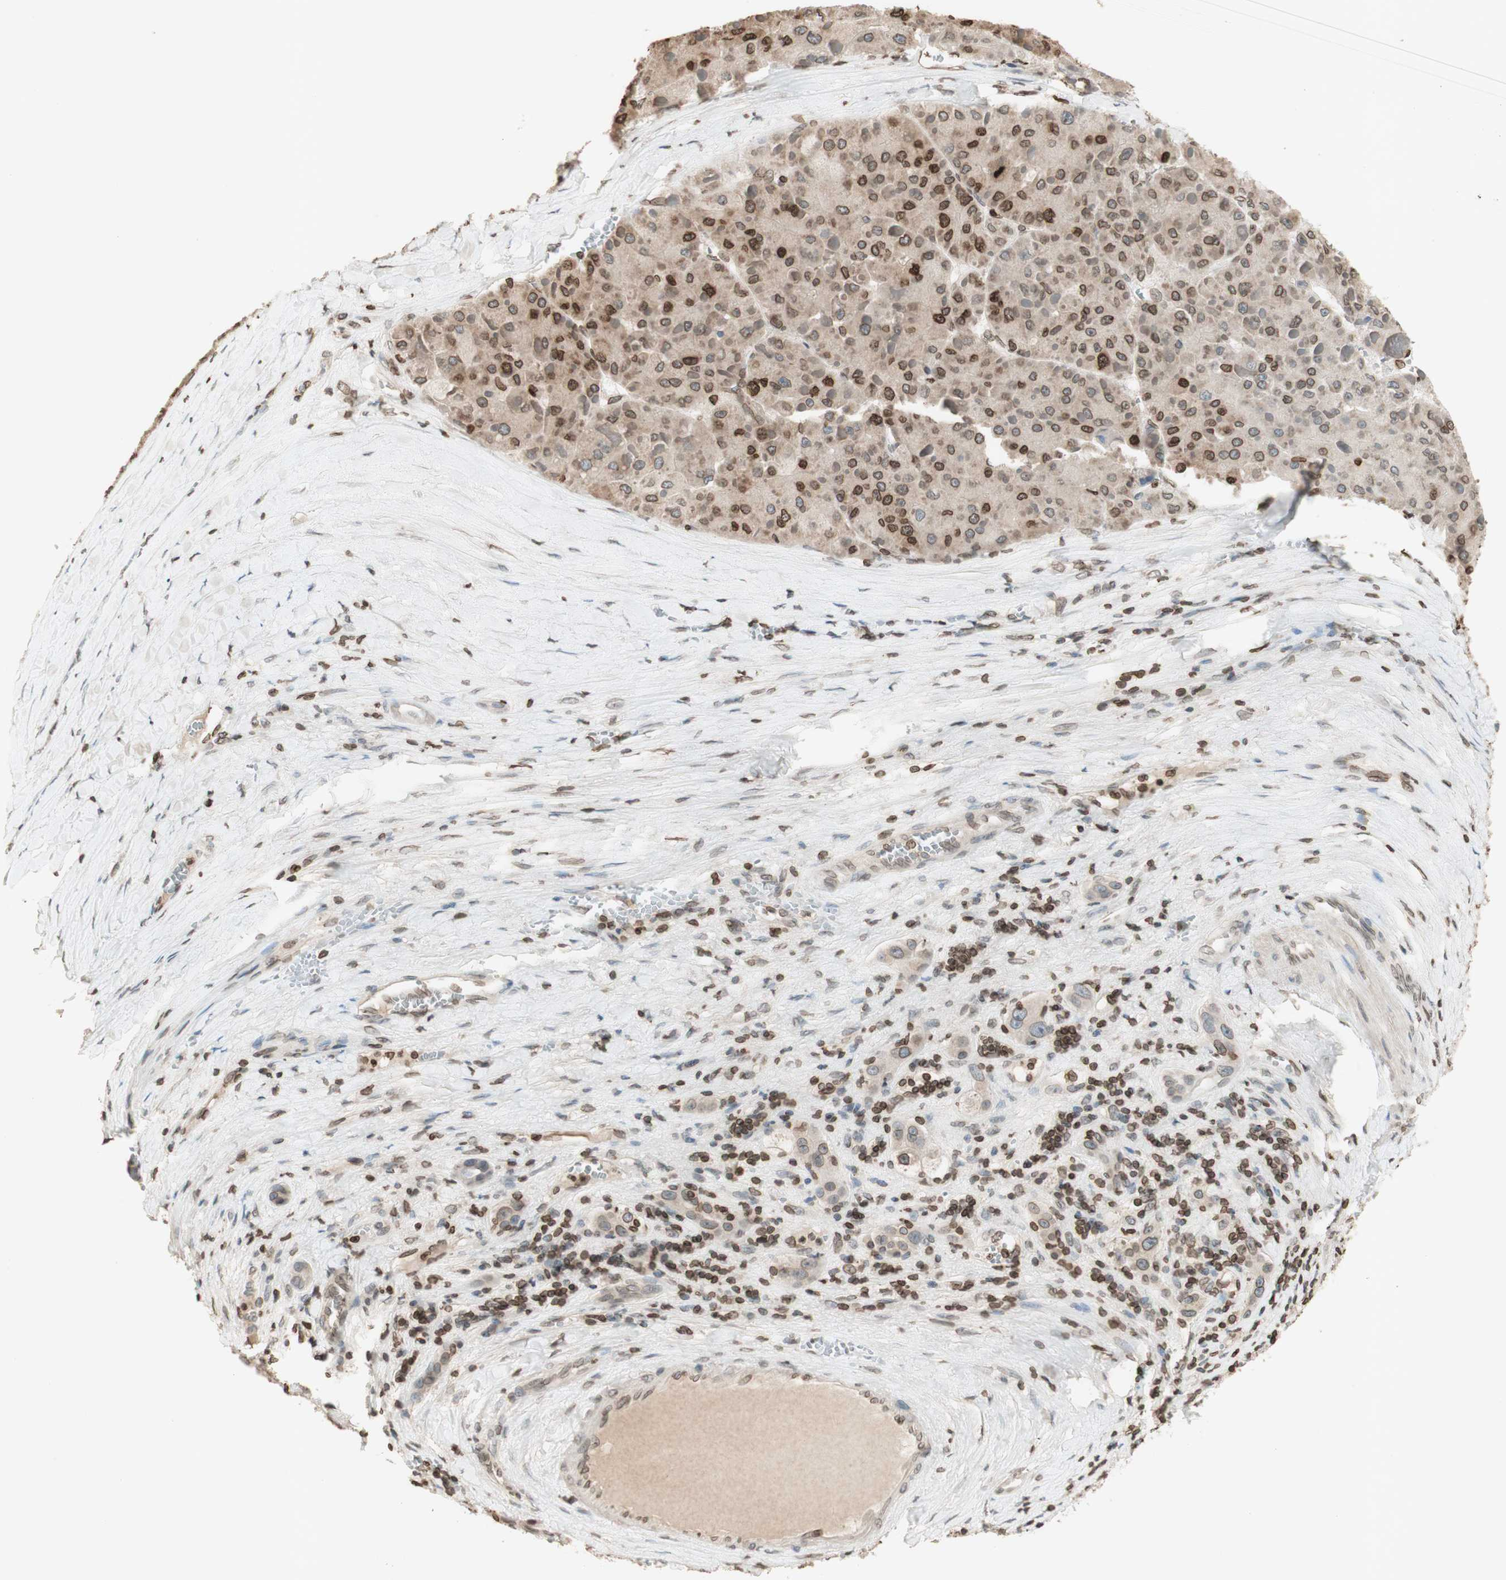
{"staining": {"intensity": "moderate", "quantity": "25%-75%", "location": "cytoplasmic/membranous,nuclear"}, "tissue": "liver cancer", "cell_type": "Tumor cells", "image_type": "cancer", "snomed": [{"axis": "morphology", "description": "Carcinoma, Hepatocellular, NOS"}, {"axis": "topography", "description": "Liver"}], "caption": "Hepatocellular carcinoma (liver) stained for a protein (brown) reveals moderate cytoplasmic/membranous and nuclear positive staining in approximately 25%-75% of tumor cells.", "gene": "TMPO", "patient": {"sex": "female", "age": 73}}